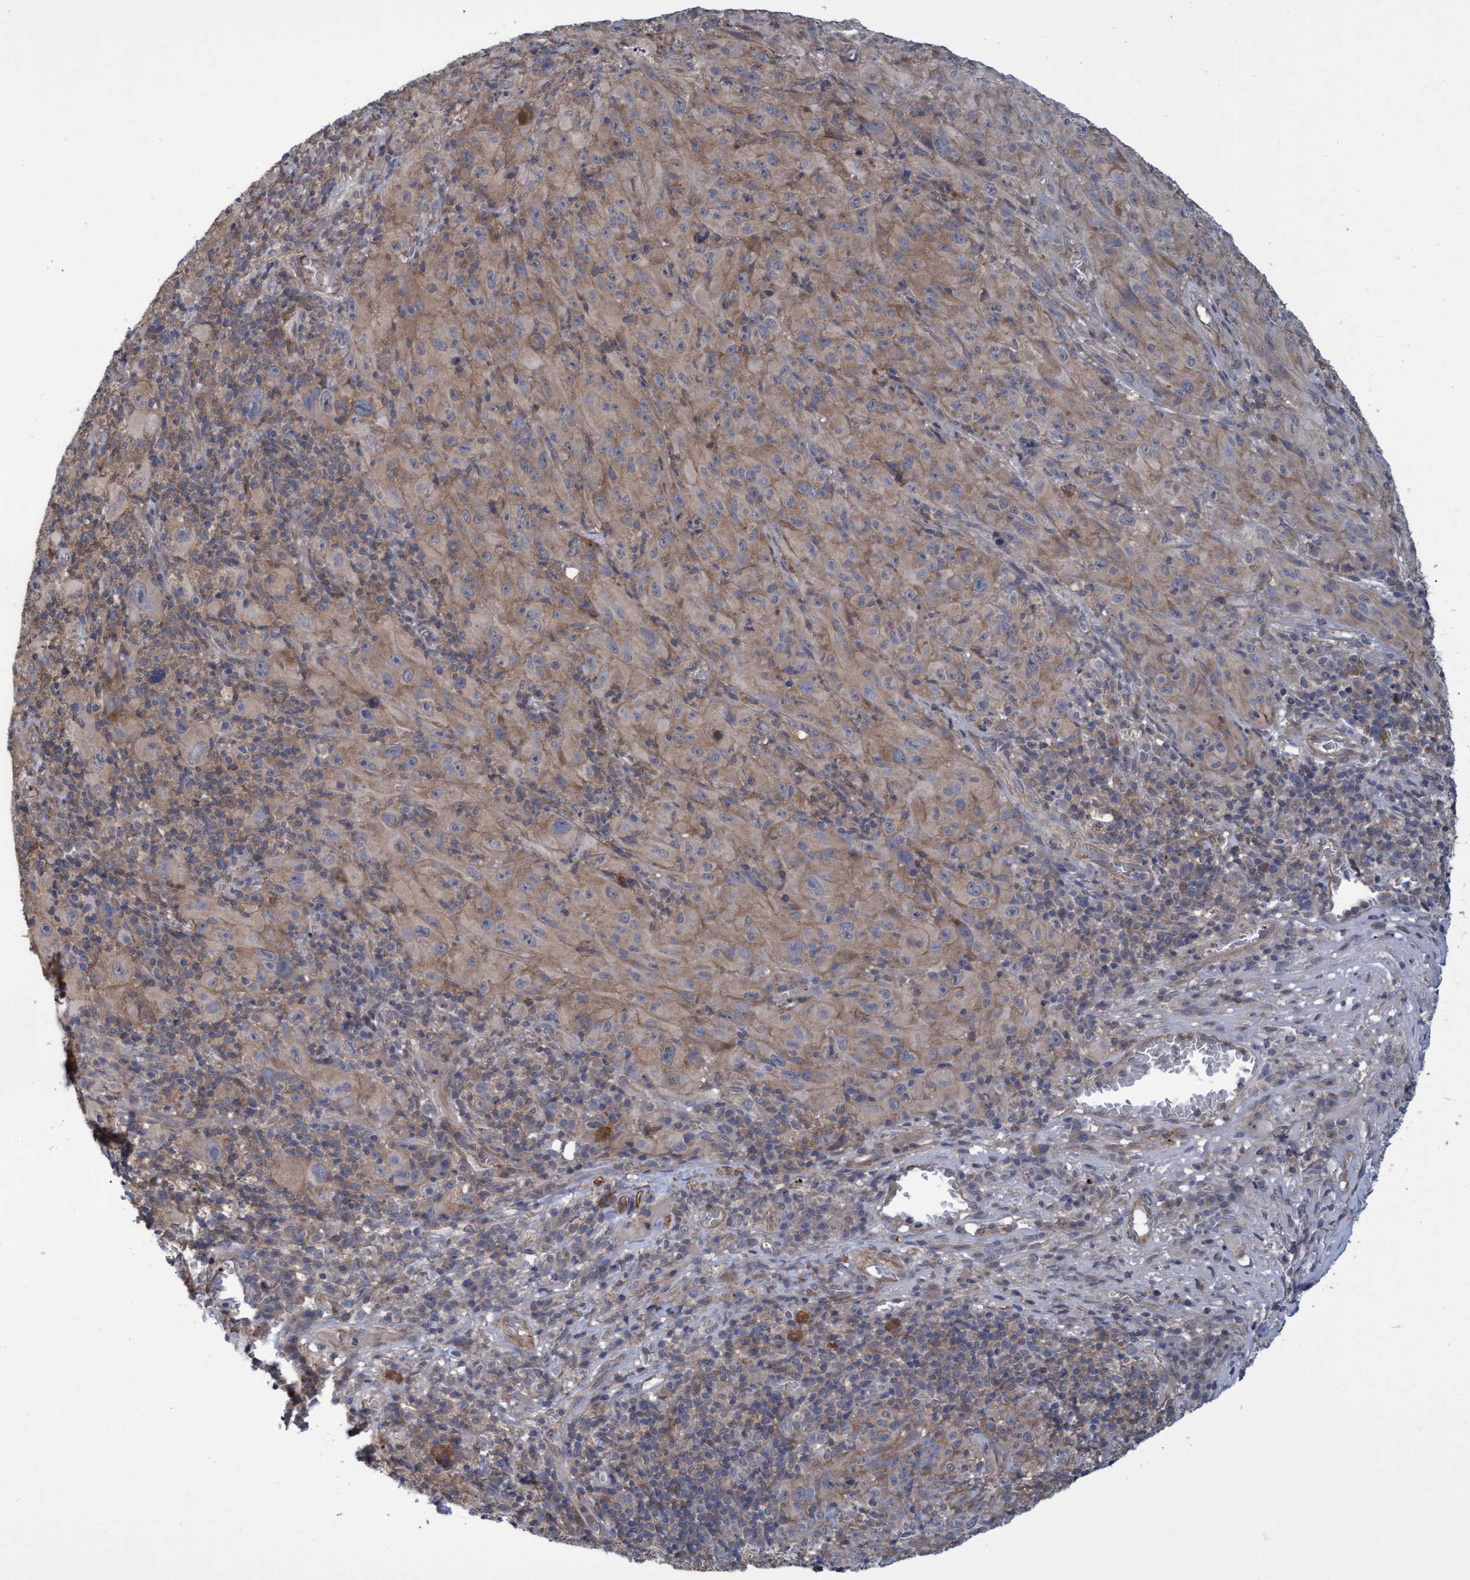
{"staining": {"intensity": "weak", "quantity": ">75%", "location": "cytoplasmic/membranous"}, "tissue": "melanoma", "cell_type": "Tumor cells", "image_type": "cancer", "snomed": [{"axis": "morphology", "description": "Malignant melanoma, NOS"}, {"axis": "topography", "description": "Skin of head"}], "caption": "Malignant melanoma stained with a brown dye shows weak cytoplasmic/membranous positive expression in about >75% of tumor cells.", "gene": "NAA15", "patient": {"sex": "male", "age": 96}}